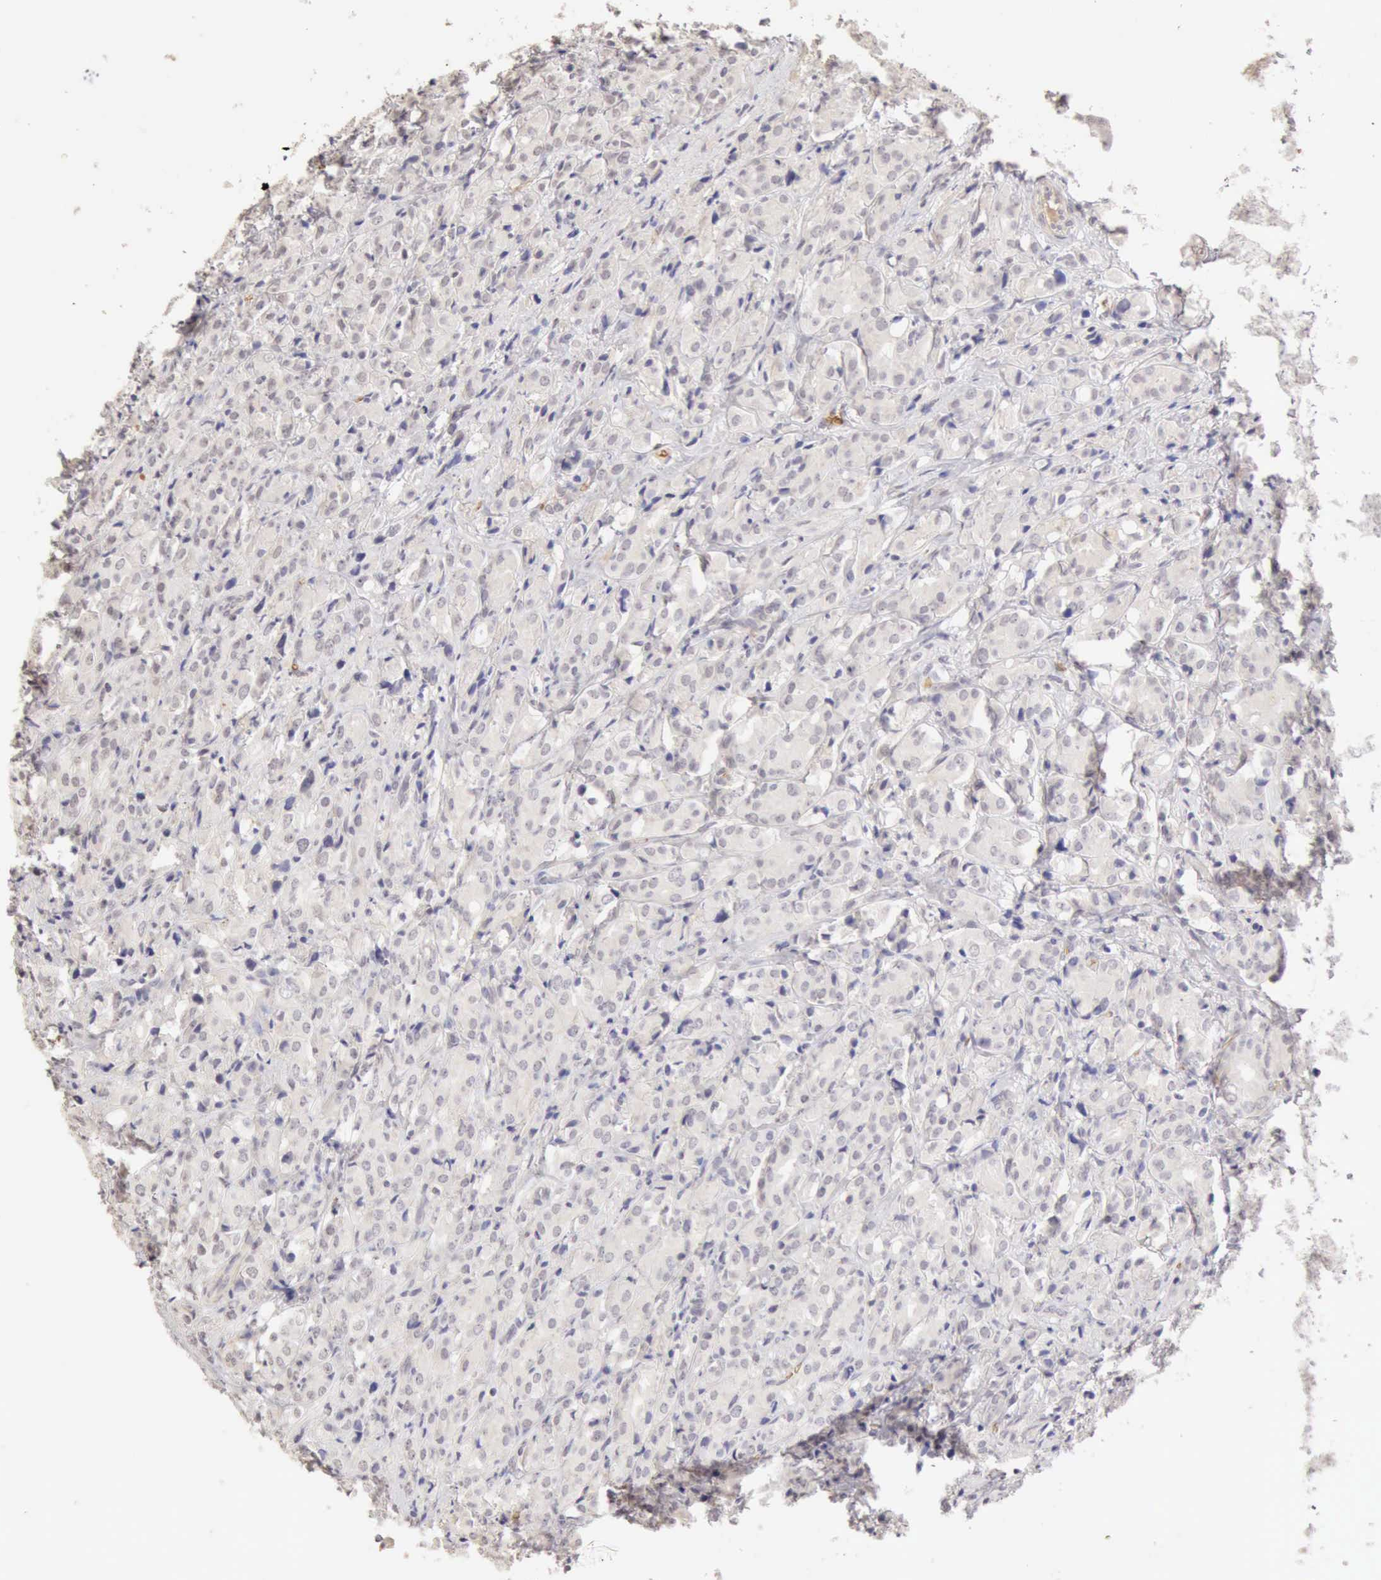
{"staining": {"intensity": "negative", "quantity": "none", "location": "none"}, "tissue": "prostate cancer", "cell_type": "Tumor cells", "image_type": "cancer", "snomed": [{"axis": "morphology", "description": "Adenocarcinoma, High grade"}, {"axis": "topography", "description": "Prostate"}], "caption": "Photomicrograph shows no significant protein staining in tumor cells of adenocarcinoma (high-grade) (prostate).", "gene": "CFI", "patient": {"sex": "male", "age": 68}}